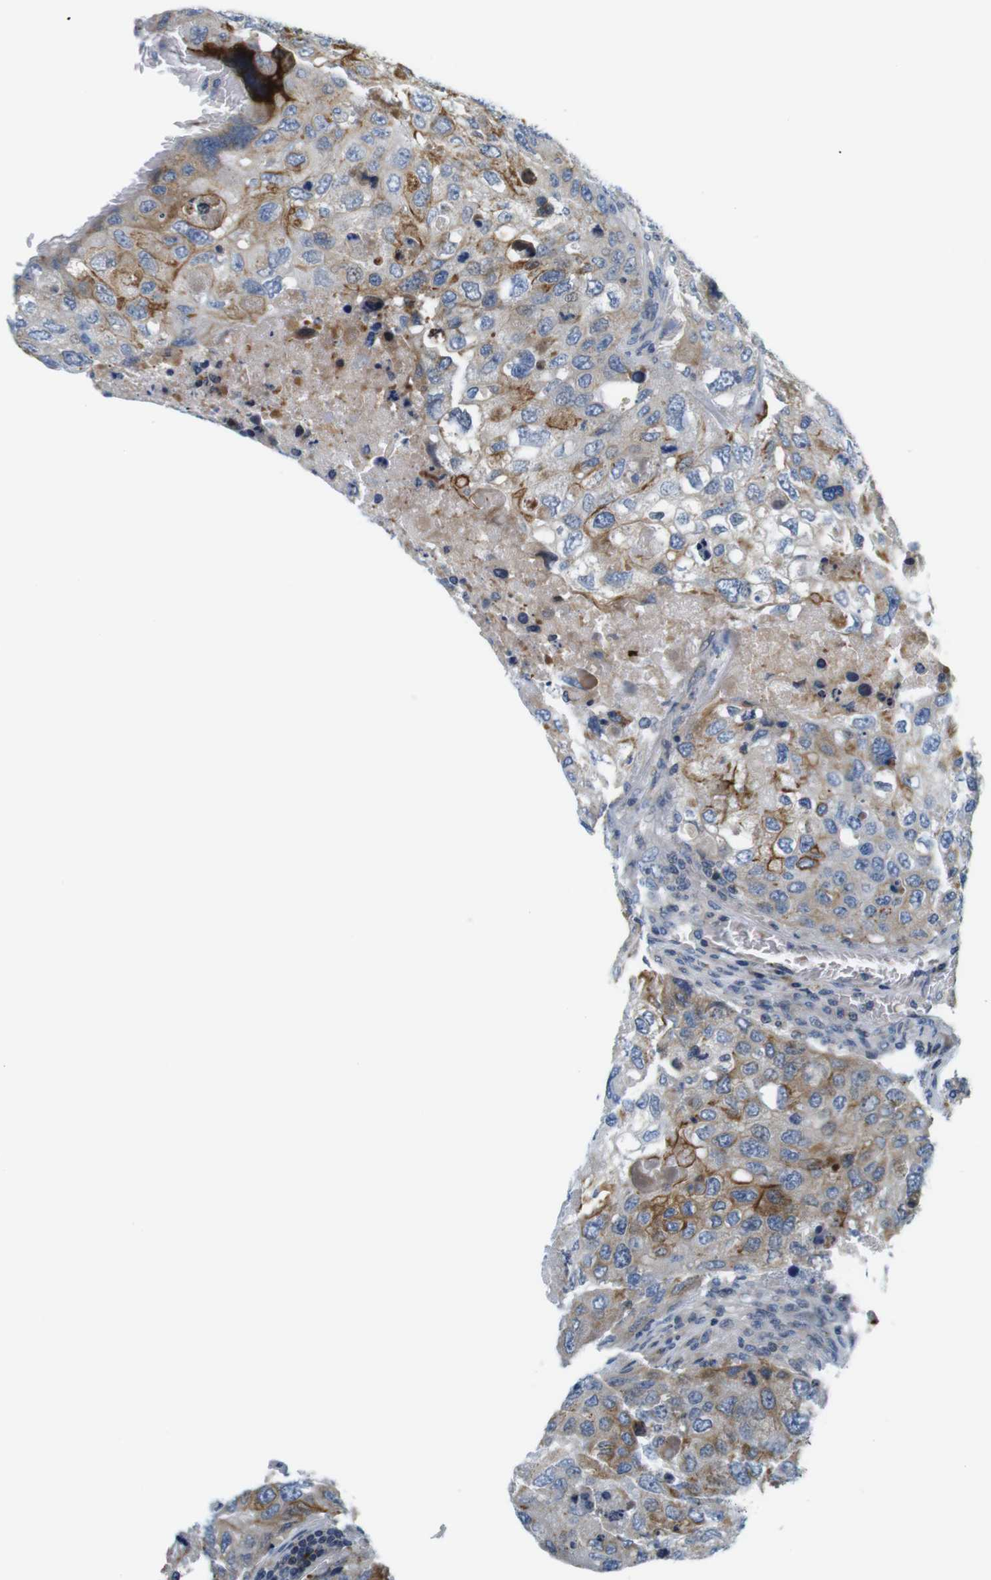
{"staining": {"intensity": "weak", "quantity": "25%-75%", "location": "cytoplasmic/membranous"}, "tissue": "urothelial cancer", "cell_type": "Tumor cells", "image_type": "cancer", "snomed": [{"axis": "morphology", "description": "Urothelial carcinoma, High grade"}, {"axis": "topography", "description": "Lymph node"}, {"axis": "topography", "description": "Urinary bladder"}], "caption": "Approximately 25%-75% of tumor cells in urothelial cancer show weak cytoplasmic/membranous protein positivity as visualized by brown immunohistochemical staining.", "gene": "ZDHHC3", "patient": {"sex": "male", "age": 51}}